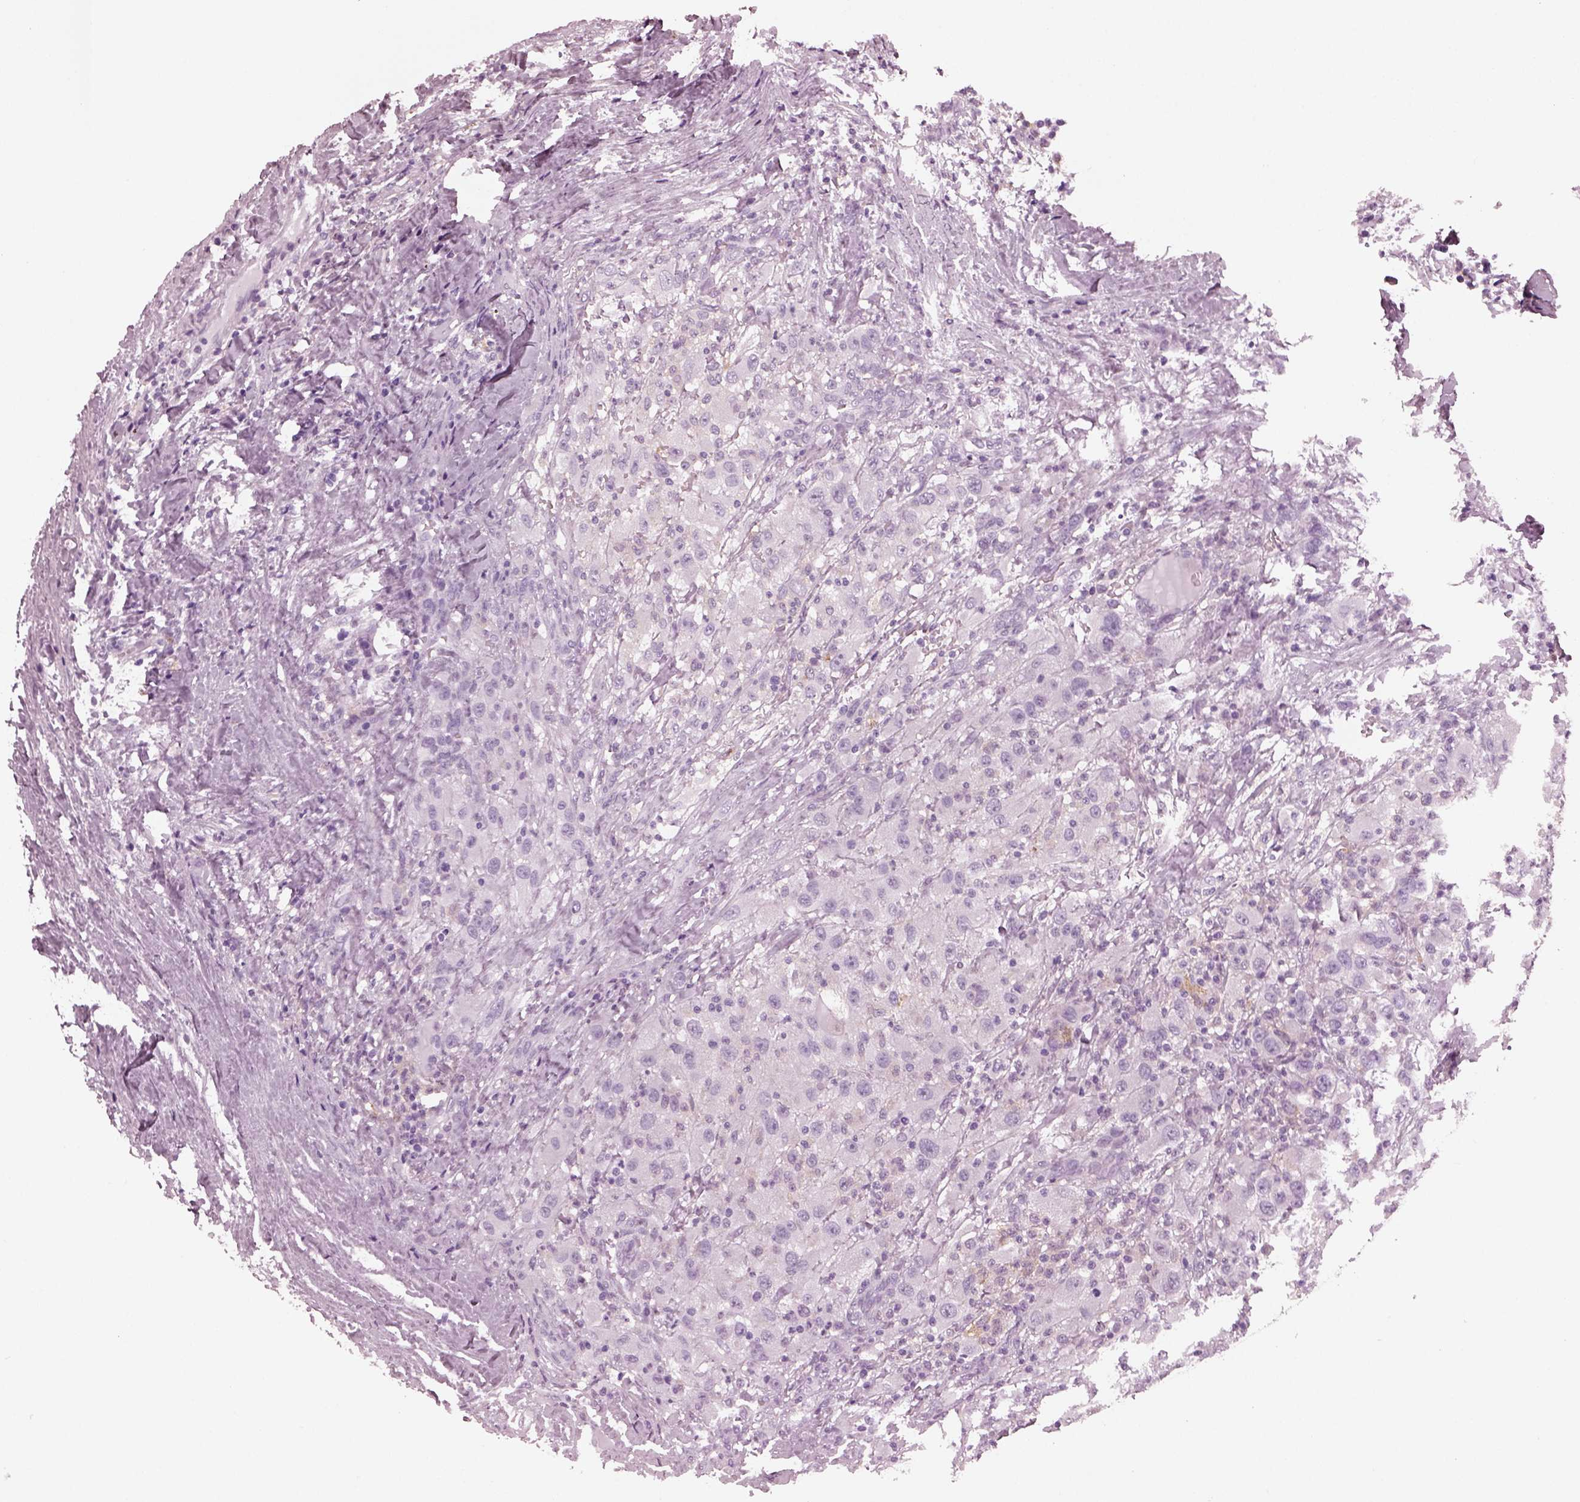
{"staining": {"intensity": "negative", "quantity": "none", "location": "none"}, "tissue": "renal cancer", "cell_type": "Tumor cells", "image_type": "cancer", "snomed": [{"axis": "morphology", "description": "Adenocarcinoma, NOS"}, {"axis": "topography", "description": "Kidney"}], "caption": "Immunohistochemical staining of human adenocarcinoma (renal) reveals no significant expression in tumor cells.", "gene": "SHTN1", "patient": {"sex": "female", "age": 67}}